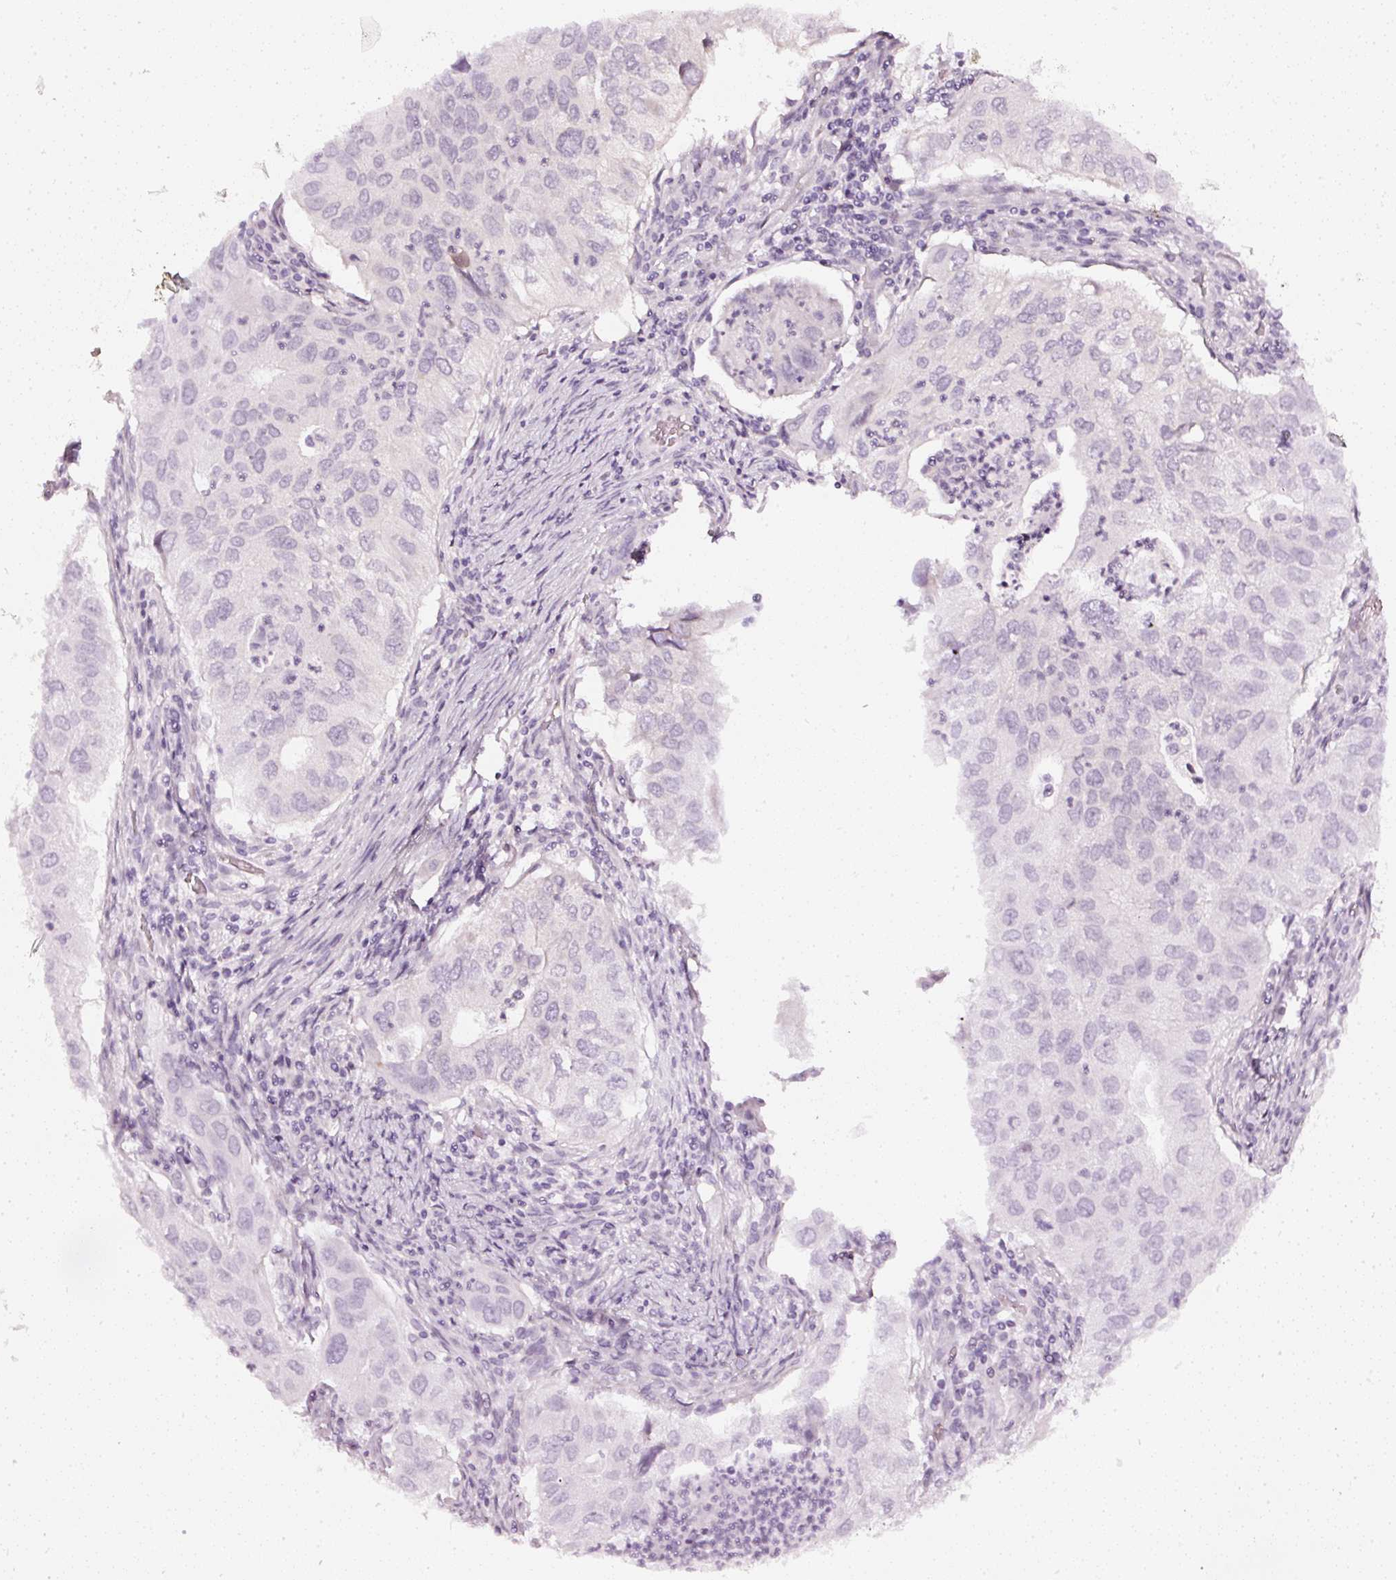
{"staining": {"intensity": "negative", "quantity": "none", "location": "none"}, "tissue": "lung cancer", "cell_type": "Tumor cells", "image_type": "cancer", "snomed": [{"axis": "morphology", "description": "Adenocarcinoma, NOS"}, {"axis": "topography", "description": "Lung"}], "caption": "Lung cancer was stained to show a protein in brown. There is no significant expression in tumor cells. (DAB IHC visualized using brightfield microscopy, high magnification).", "gene": "CNP", "patient": {"sex": "male", "age": 48}}